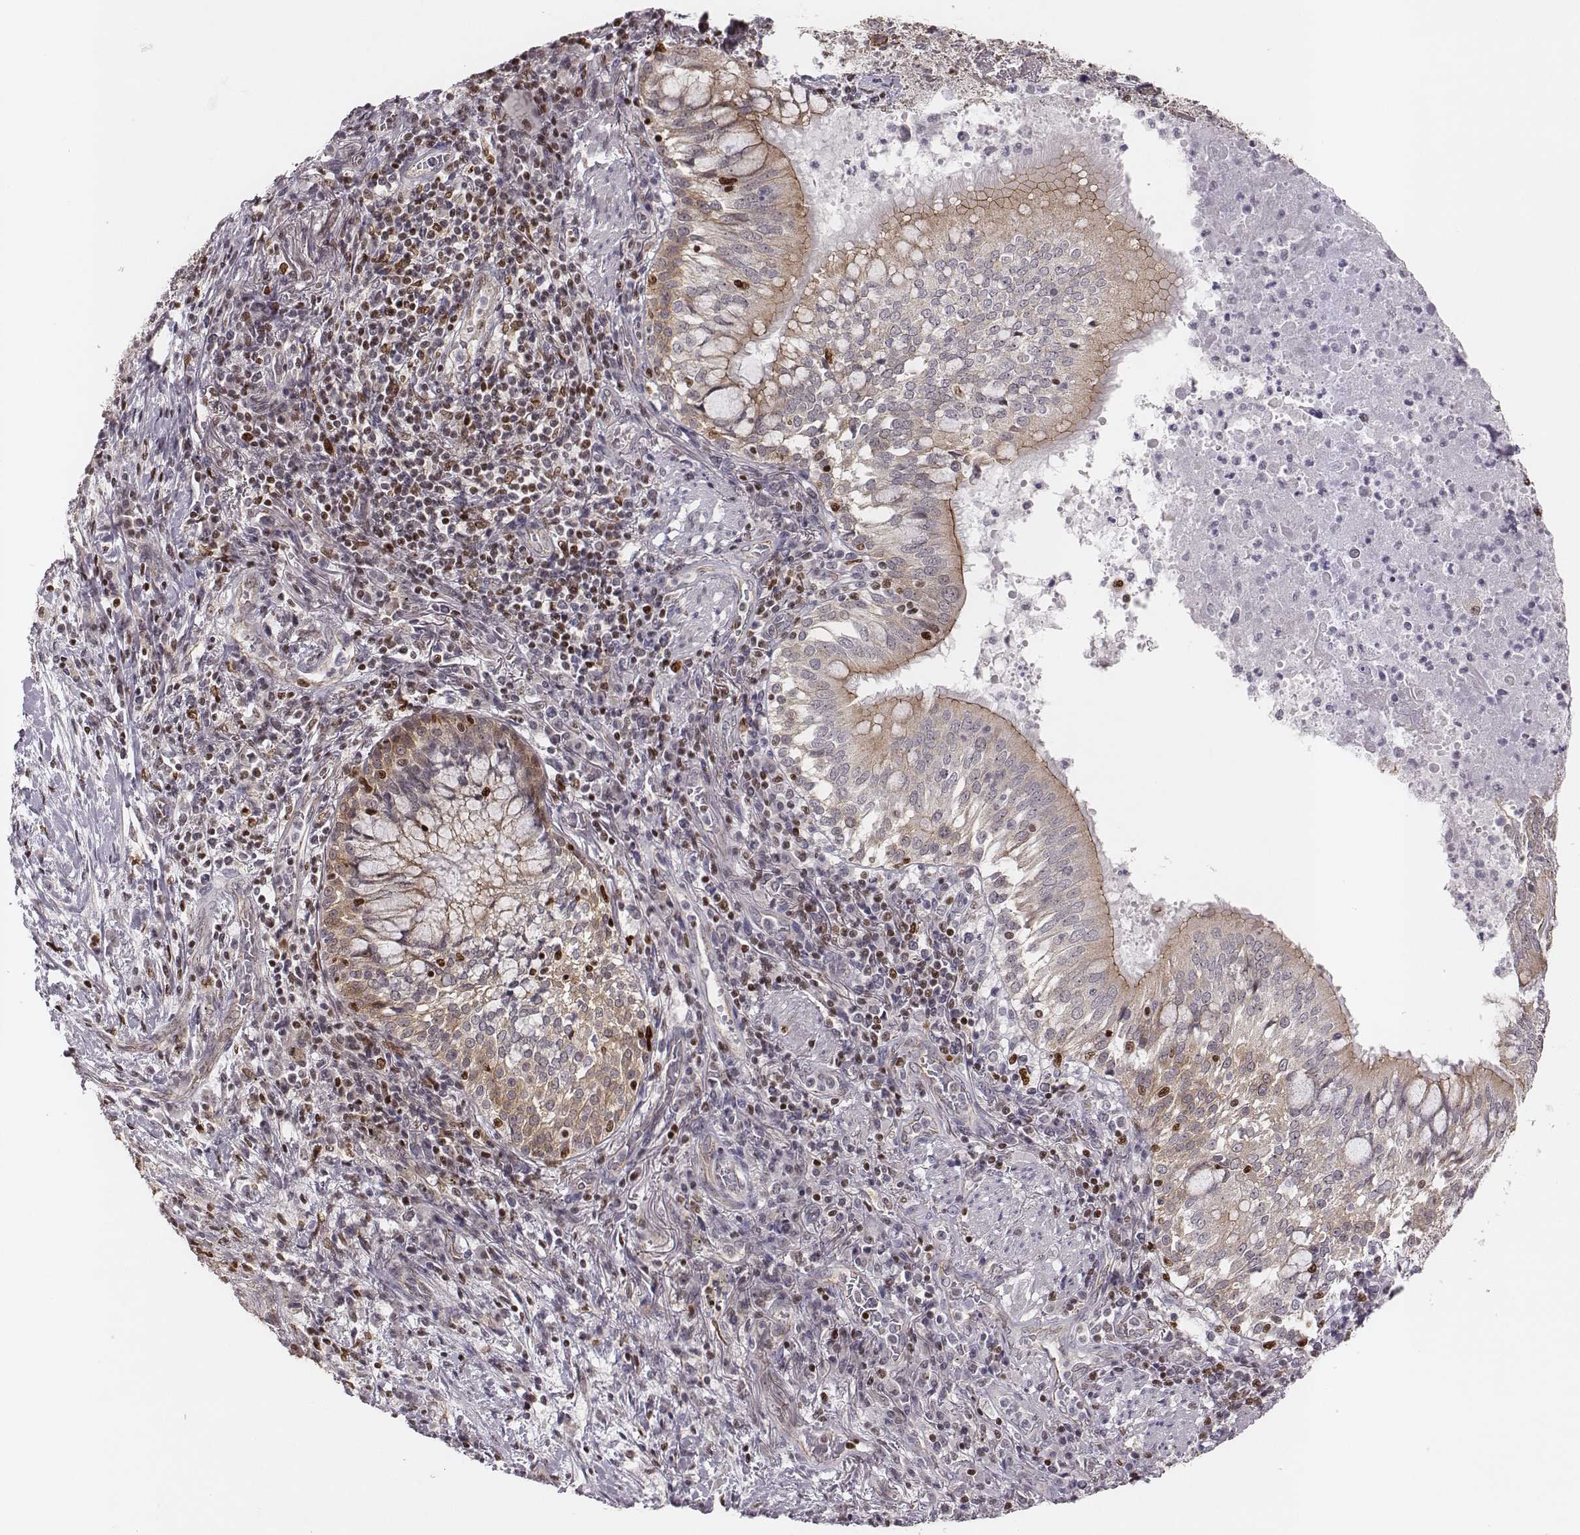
{"staining": {"intensity": "weak", "quantity": ">75%", "location": "cytoplasmic/membranous"}, "tissue": "lung cancer", "cell_type": "Tumor cells", "image_type": "cancer", "snomed": [{"axis": "morphology", "description": "Normal tissue, NOS"}, {"axis": "morphology", "description": "Squamous cell carcinoma, NOS"}, {"axis": "topography", "description": "Bronchus"}, {"axis": "topography", "description": "Lung"}], "caption": "A low amount of weak cytoplasmic/membranous expression is identified in approximately >75% of tumor cells in lung squamous cell carcinoma tissue. (DAB IHC with brightfield microscopy, high magnification).", "gene": "WDR59", "patient": {"sex": "male", "age": 64}}